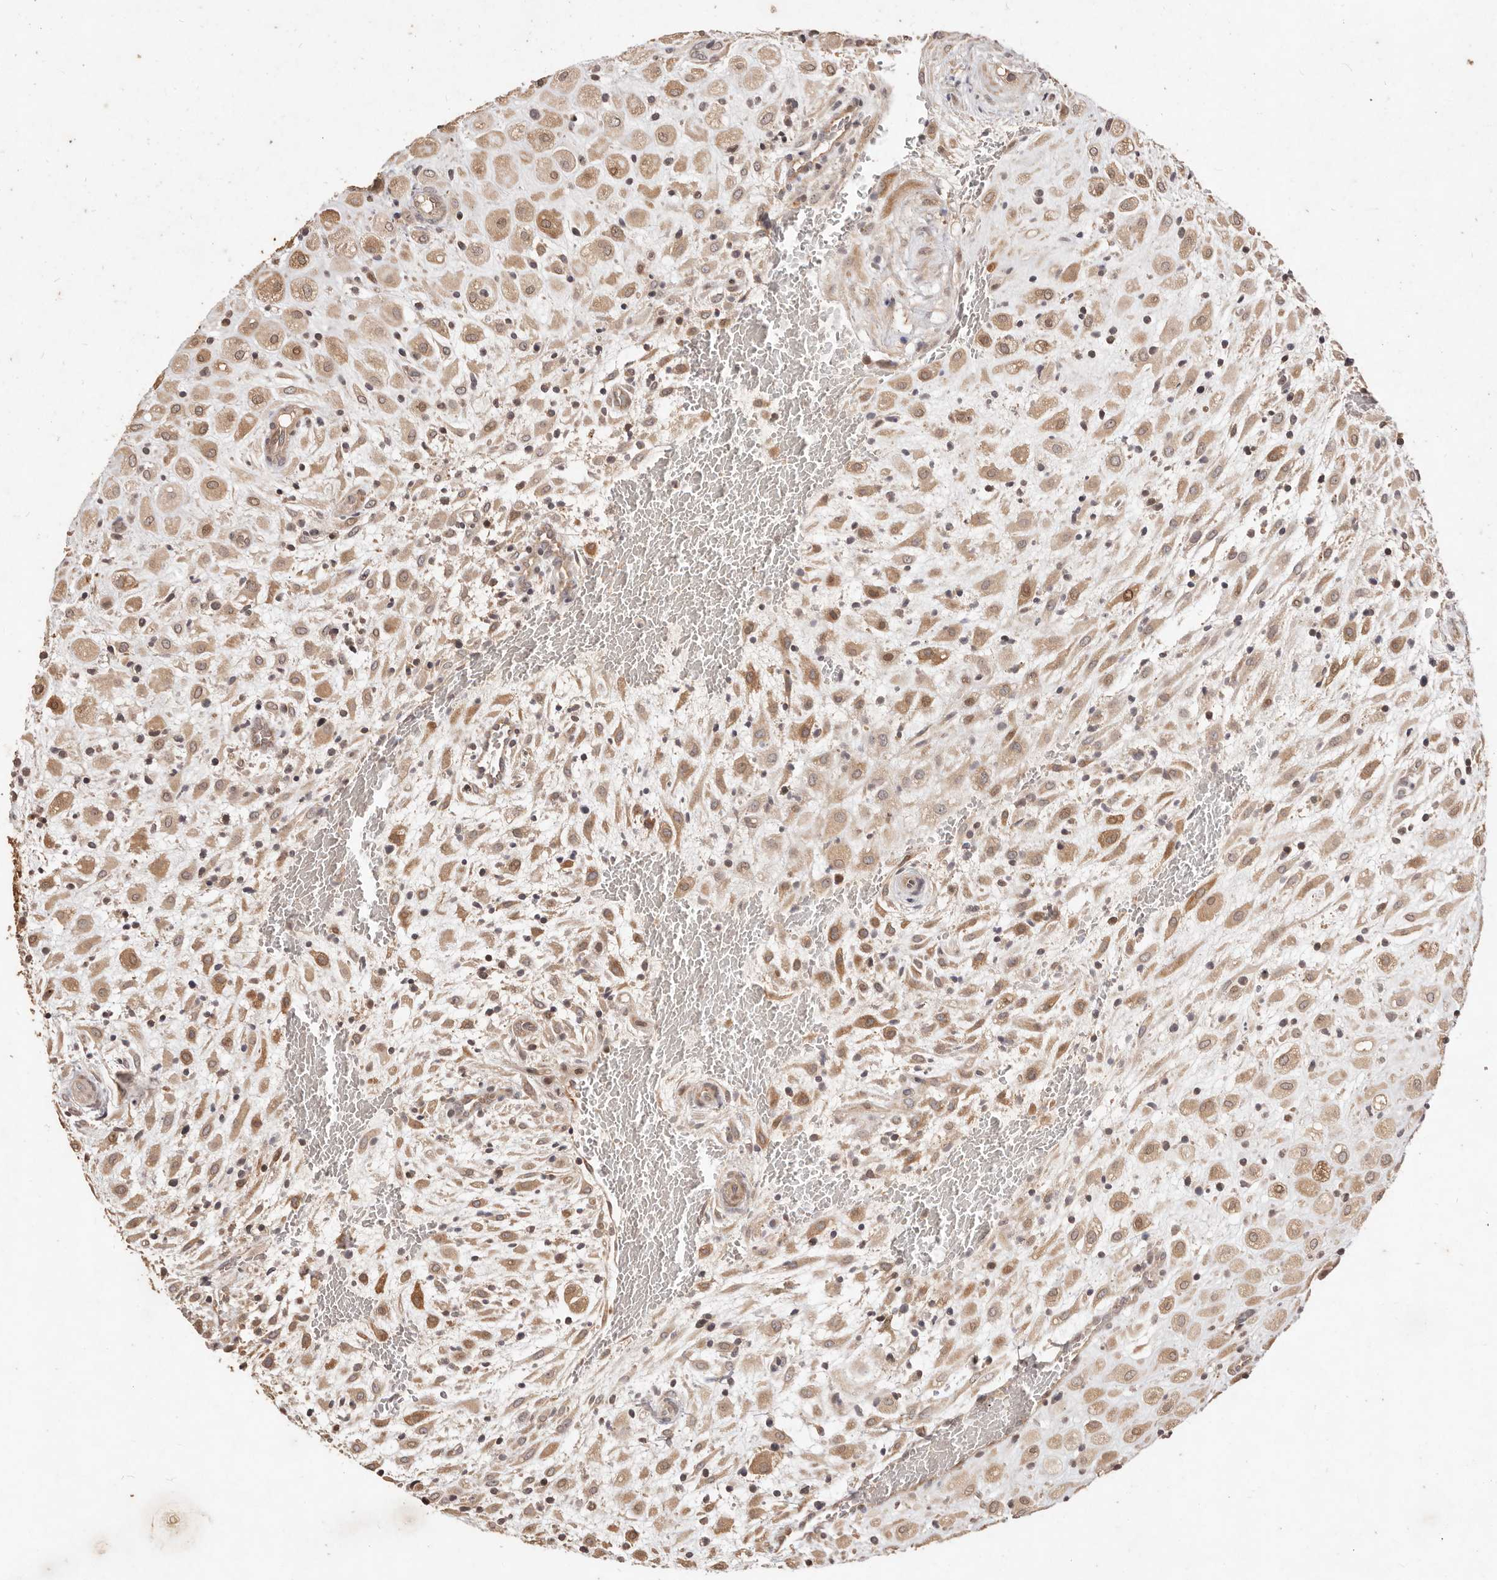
{"staining": {"intensity": "moderate", "quantity": ">75%", "location": "cytoplasmic/membranous"}, "tissue": "placenta", "cell_type": "Decidual cells", "image_type": "normal", "snomed": [{"axis": "morphology", "description": "Normal tissue, NOS"}, {"axis": "topography", "description": "Placenta"}], "caption": "A high-resolution histopathology image shows IHC staining of benign placenta, which demonstrates moderate cytoplasmic/membranous expression in approximately >75% of decidual cells. The staining was performed using DAB (3,3'-diaminobenzidine), with brown indicating positive protein expression. Nuclei are stained blue with hematoxylin.", "gene": "KIF9", "patient": {"sex": "female", "age": 35}}